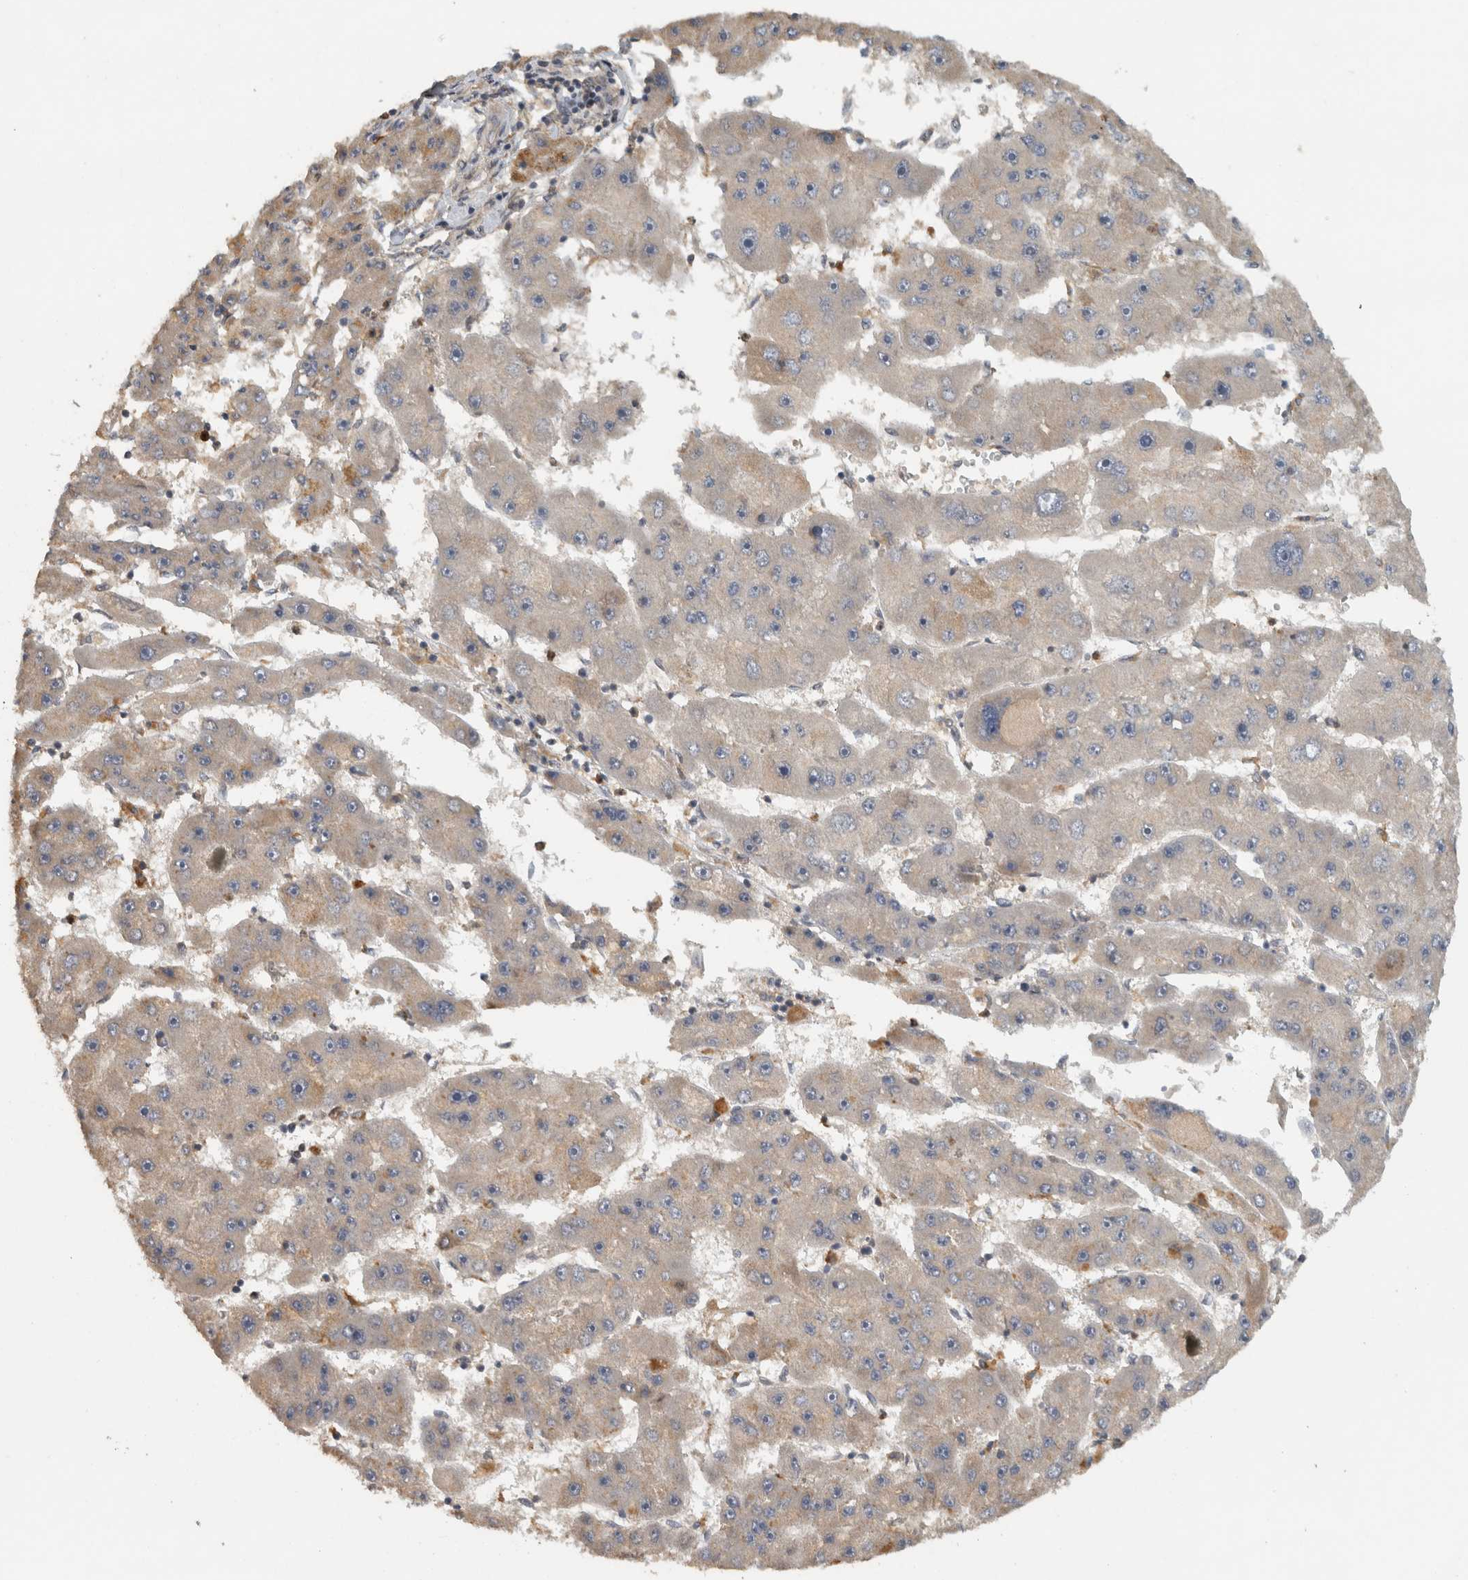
{"staining": {"intensity": "negative", "quantity": "none", "location": "none"}, "tissue": "liver cancer", "cell_type": "Tumor cells", "image_type": "cancer", "snomed": [{"axis": "morphology", "description": "Carcinoma, Hepatocellular, NOS"}, {"axis": "topography", "description": "Liver"}], "caption": "Immunohistochemistry (IHC) of human liver cancer (hepatocellular carcinoma) exhibits no positivity in tumor cells.", "gene": "VEPH1", "patient": {"sex": "female", "age": 61}}